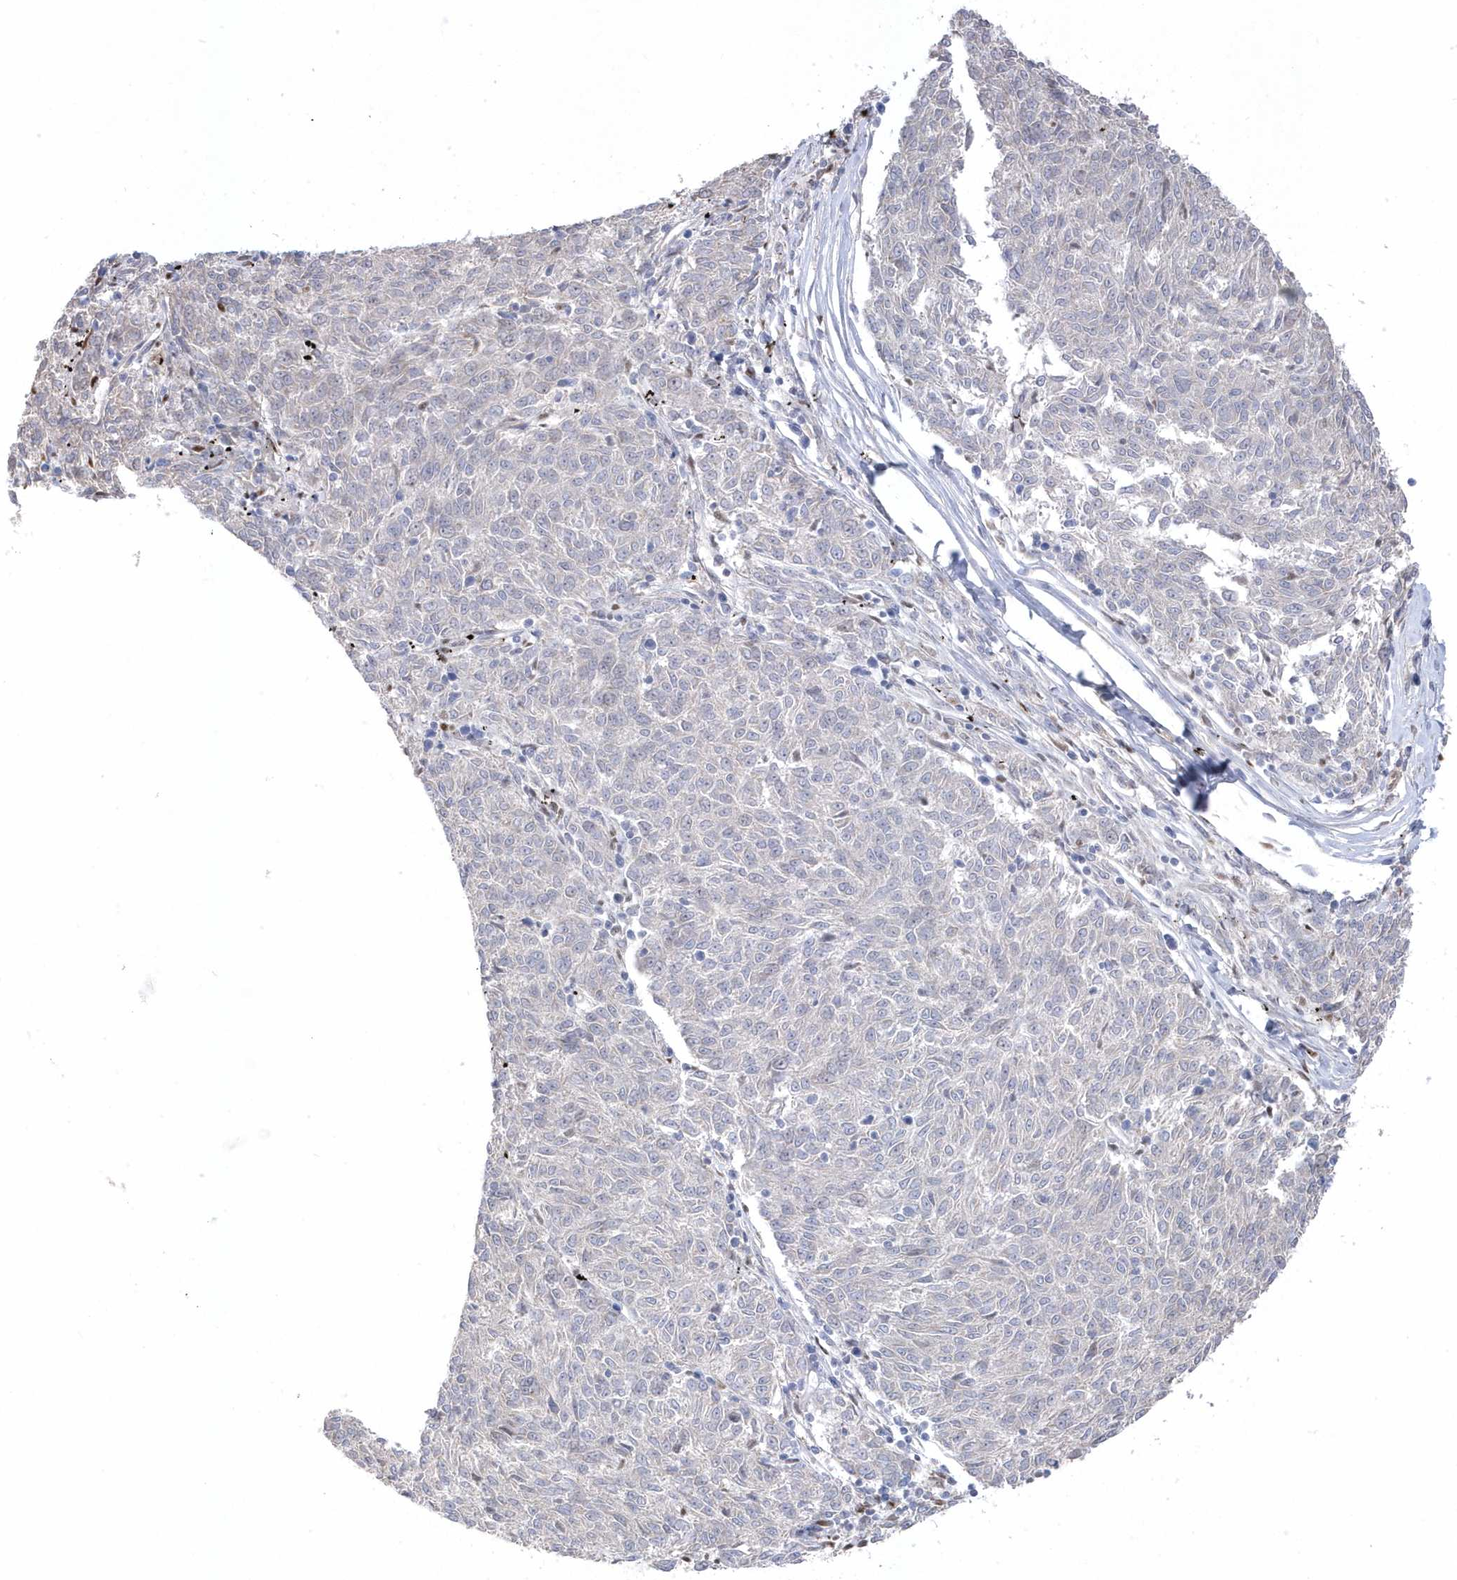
{"staining": {"intensity": "negative", "quantity": "none", "location": "none"}, "tissue": "melanoma", "cell_type": "Tumor cells", "image_type": "cancer", "snomed": [{"axis": "morphology", "description": "Malignant melanoma, NOS"}, {"axis": "topography", "description": "Skin"}], "caption": "Immunohistochemistry image of neoplastic tissue: human melanoma stained with DAB displays no significant protein positivity in tumor cells.", "gene": "GTPBP6", "patient": {"sex": "female", "age": 72}}